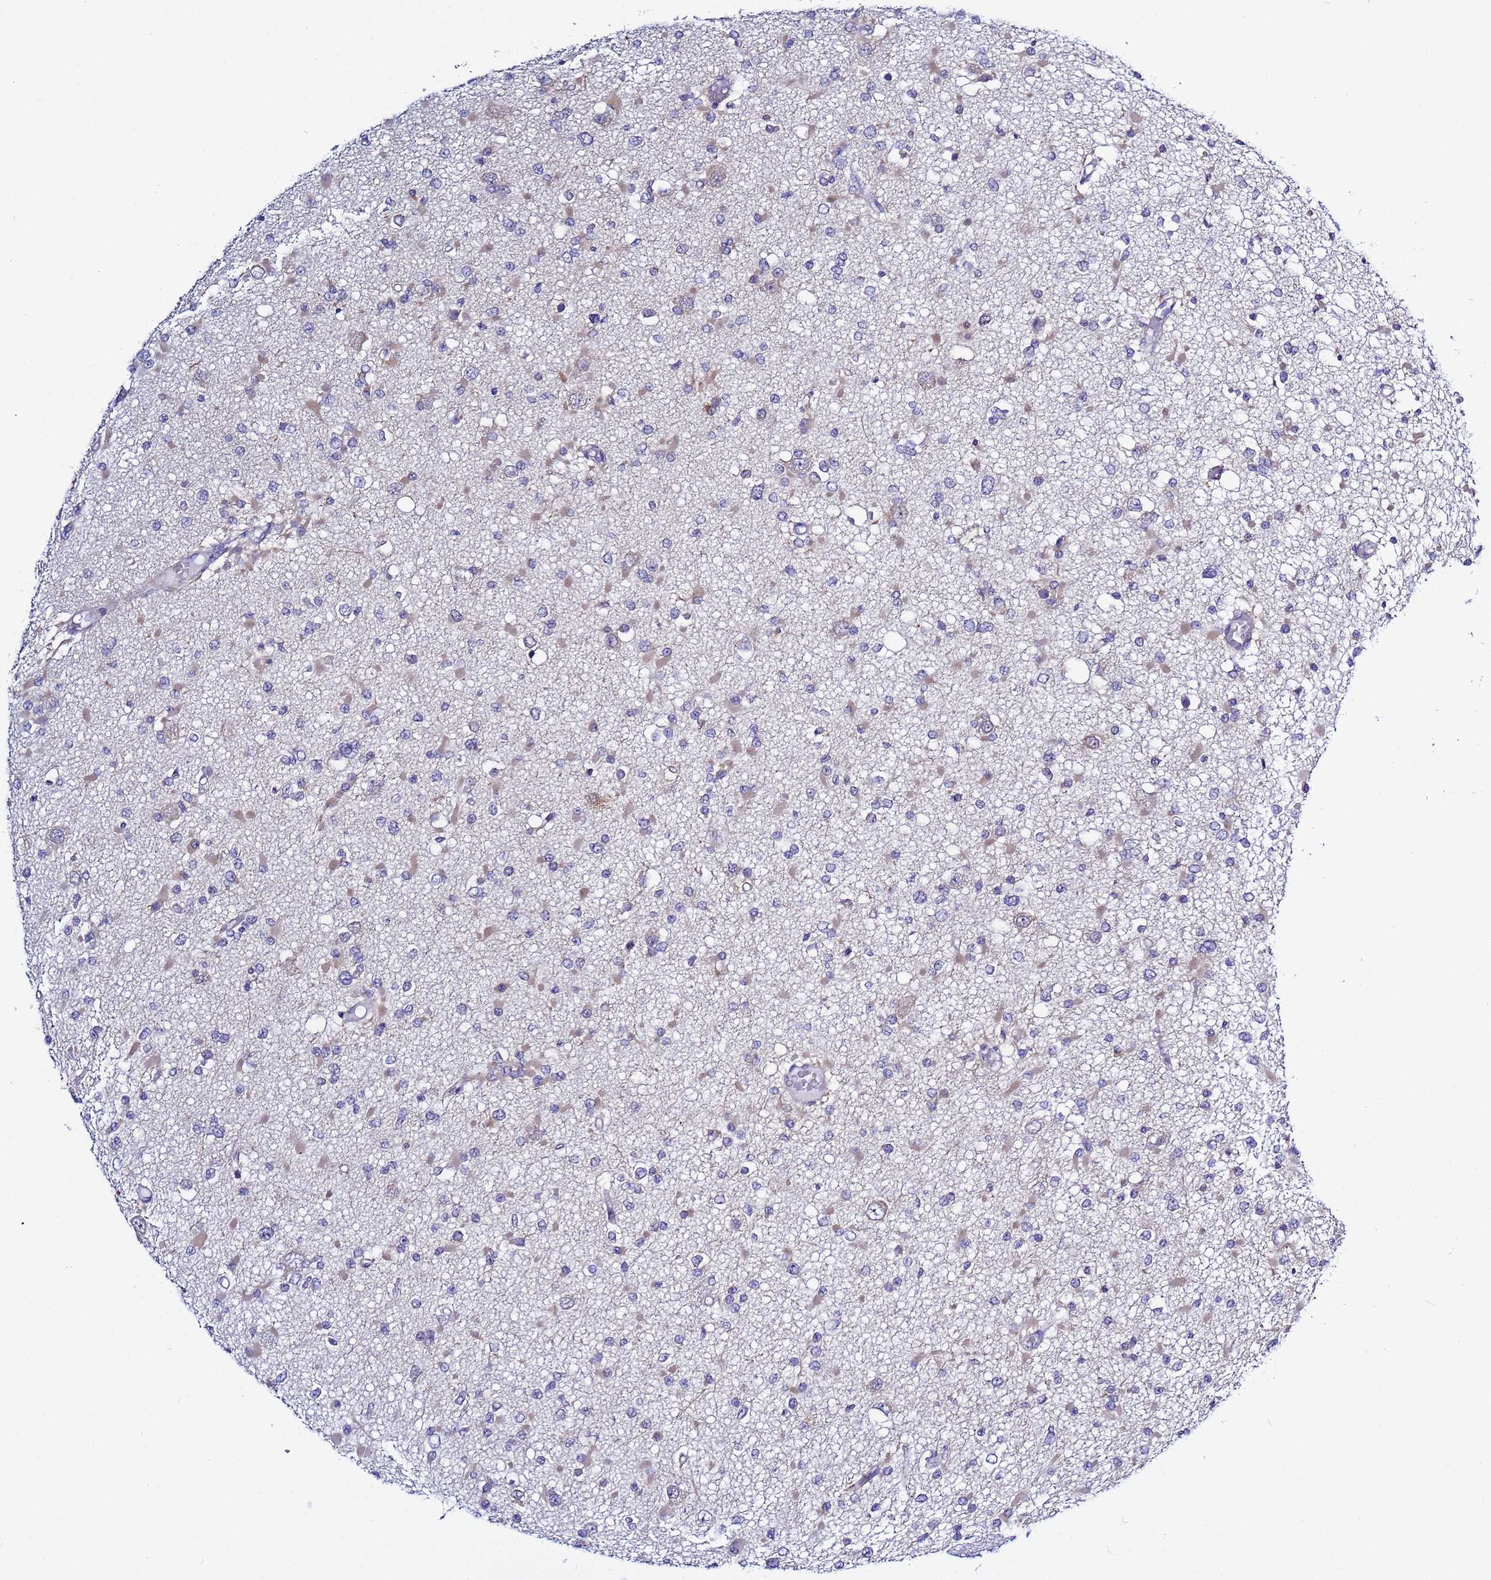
{"staining": {"intensity": "weak", "quantity": "<25%", "location": "cytoplasmic/membranous"}, "tissue": "glioma", "cell_type": "Tumor cells", "image_type": "cancer", "snomed": [{"axis": "morphology", "description": "Glioma, malignant, Low grade"}, {"axis": "topography", "description": "Brain"}], "caption": "Tumor cells are negative for brown protein staining in malignant glioma (low-grade).", "gene": "LENG1", "patient": {"sex": "female", "age": 22}}